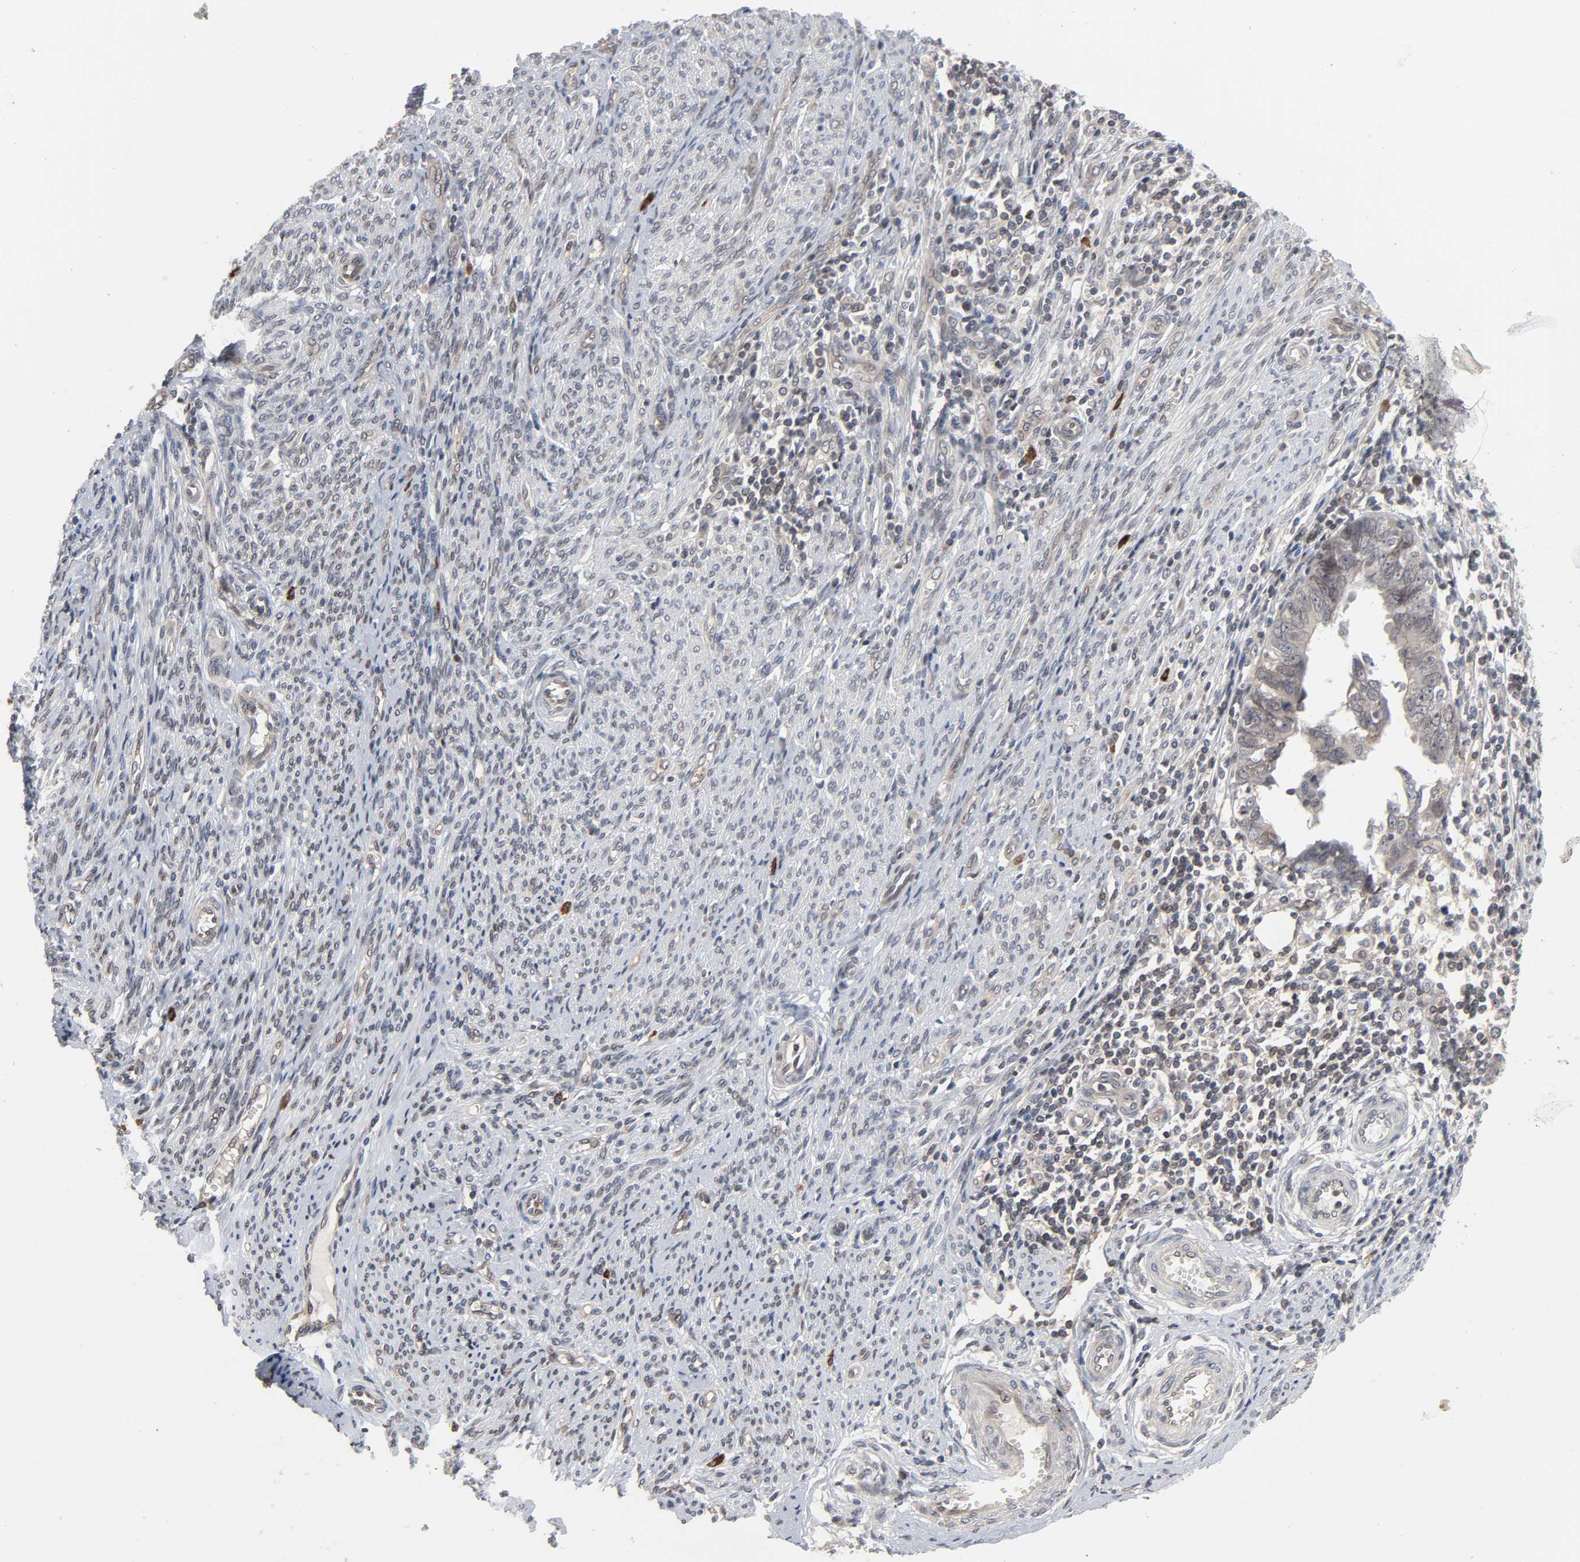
{"staining": {"intensity": "weak", "quantity": ">75%", "location": "cytoplasmic/membranous"}, "tissue": "endometrial cancer", "cell_type": "Tumor cells", "image_type": "cancer", "snomed": [{"axis": "morphology", "description": "Adenocarcinoma, NOS"}, {"axis": "topography", "description": "Endometrium"}], "caption": "Protein staining of endometrial adenocarcinoma tissue shows weak cytoplasmic/membranous expression in approximately >75% of tumor cells. Immunohistochemistry stains the protein in brown and the nuclei are stained blue.", "gene": "CCDC175", "patient": {"sex": "female", "age": 75}}